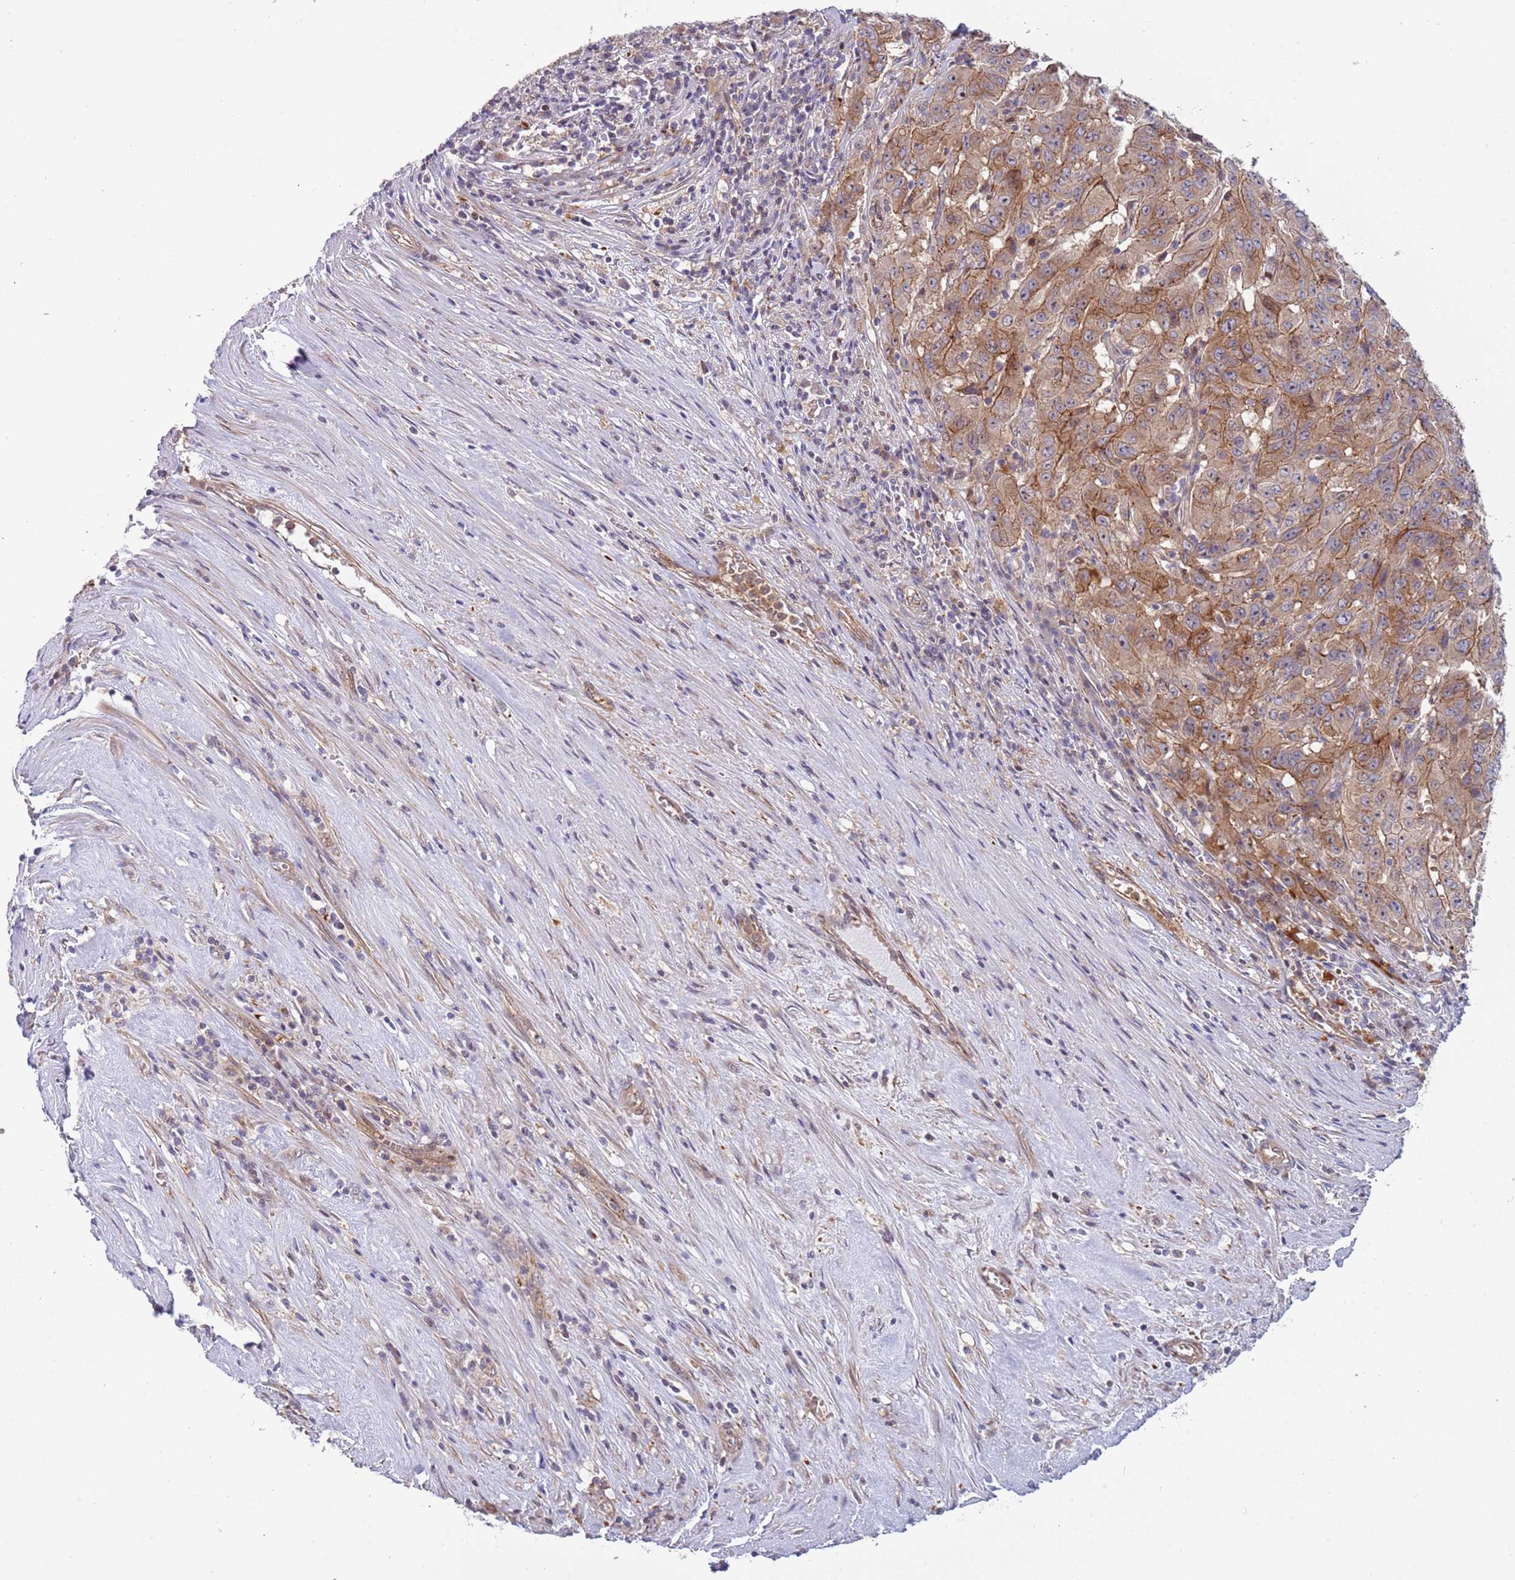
{"staining": {"intensity": "moderate", "quantity": ">75%", "location": "cytoplasmic/membranous"}, "tissue": "pancreatic cancer", "cell_type": "Tumor cells", "image_type": "cancer", "snomed": [{"axis": "morphology", "description": "Adenocarcinoma, NOS"}, {"axis": "topography", "description": "Pancreas"}], "caption": "Human adenocarcinoma (pancreatic) stained for a protein (brown) shows moderate cytoplasmic/membranous positive positivity in approximately >75% of tumor cells.", "gene": "ITGB6", "patient": {"sex": "male", "age": 63}}